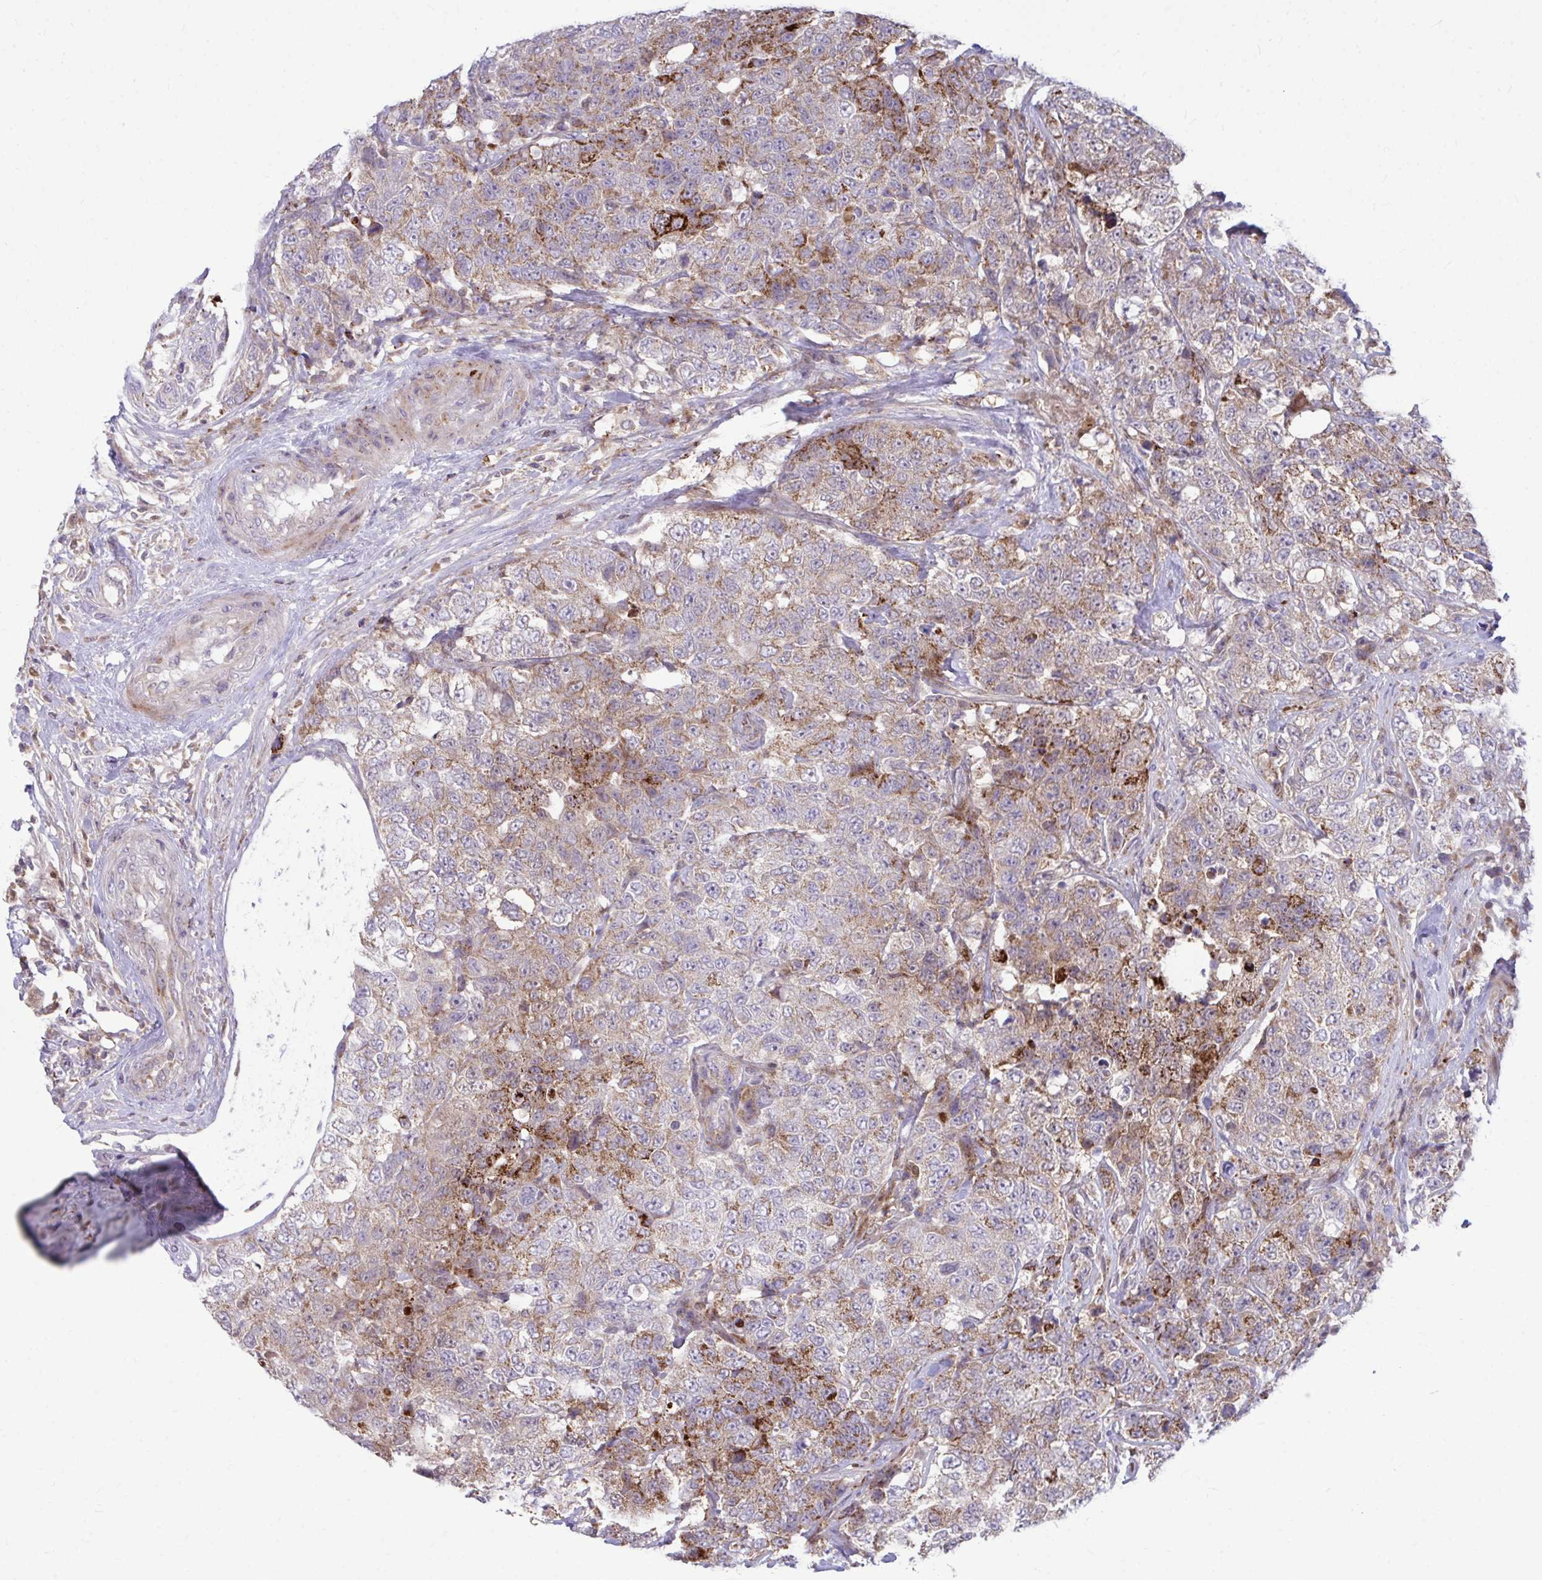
{"staining": {"intensity": "moderate", "quantity": "25%-75%", "location": "cytoplasmic/membranous"}, "tissue": "urothelial cancer", "cell_type": "Tumor cells", "image_type": "cancer", "snomed": [{"axis": "morphology", "description": "Urothelial carcinoma, High grade"}, {"axis": "topography", "description": "Urinary bladder"}], "caption": "A high-resolution histopathology image shows immunohistochemistry staining of urothelial cancer, which displays moderate cytoplasmic/membranous staining in approximately 25%-75% of tumor cells.", "gene": "C16orf54", "patient": {"sex": "female", "age": 78}}